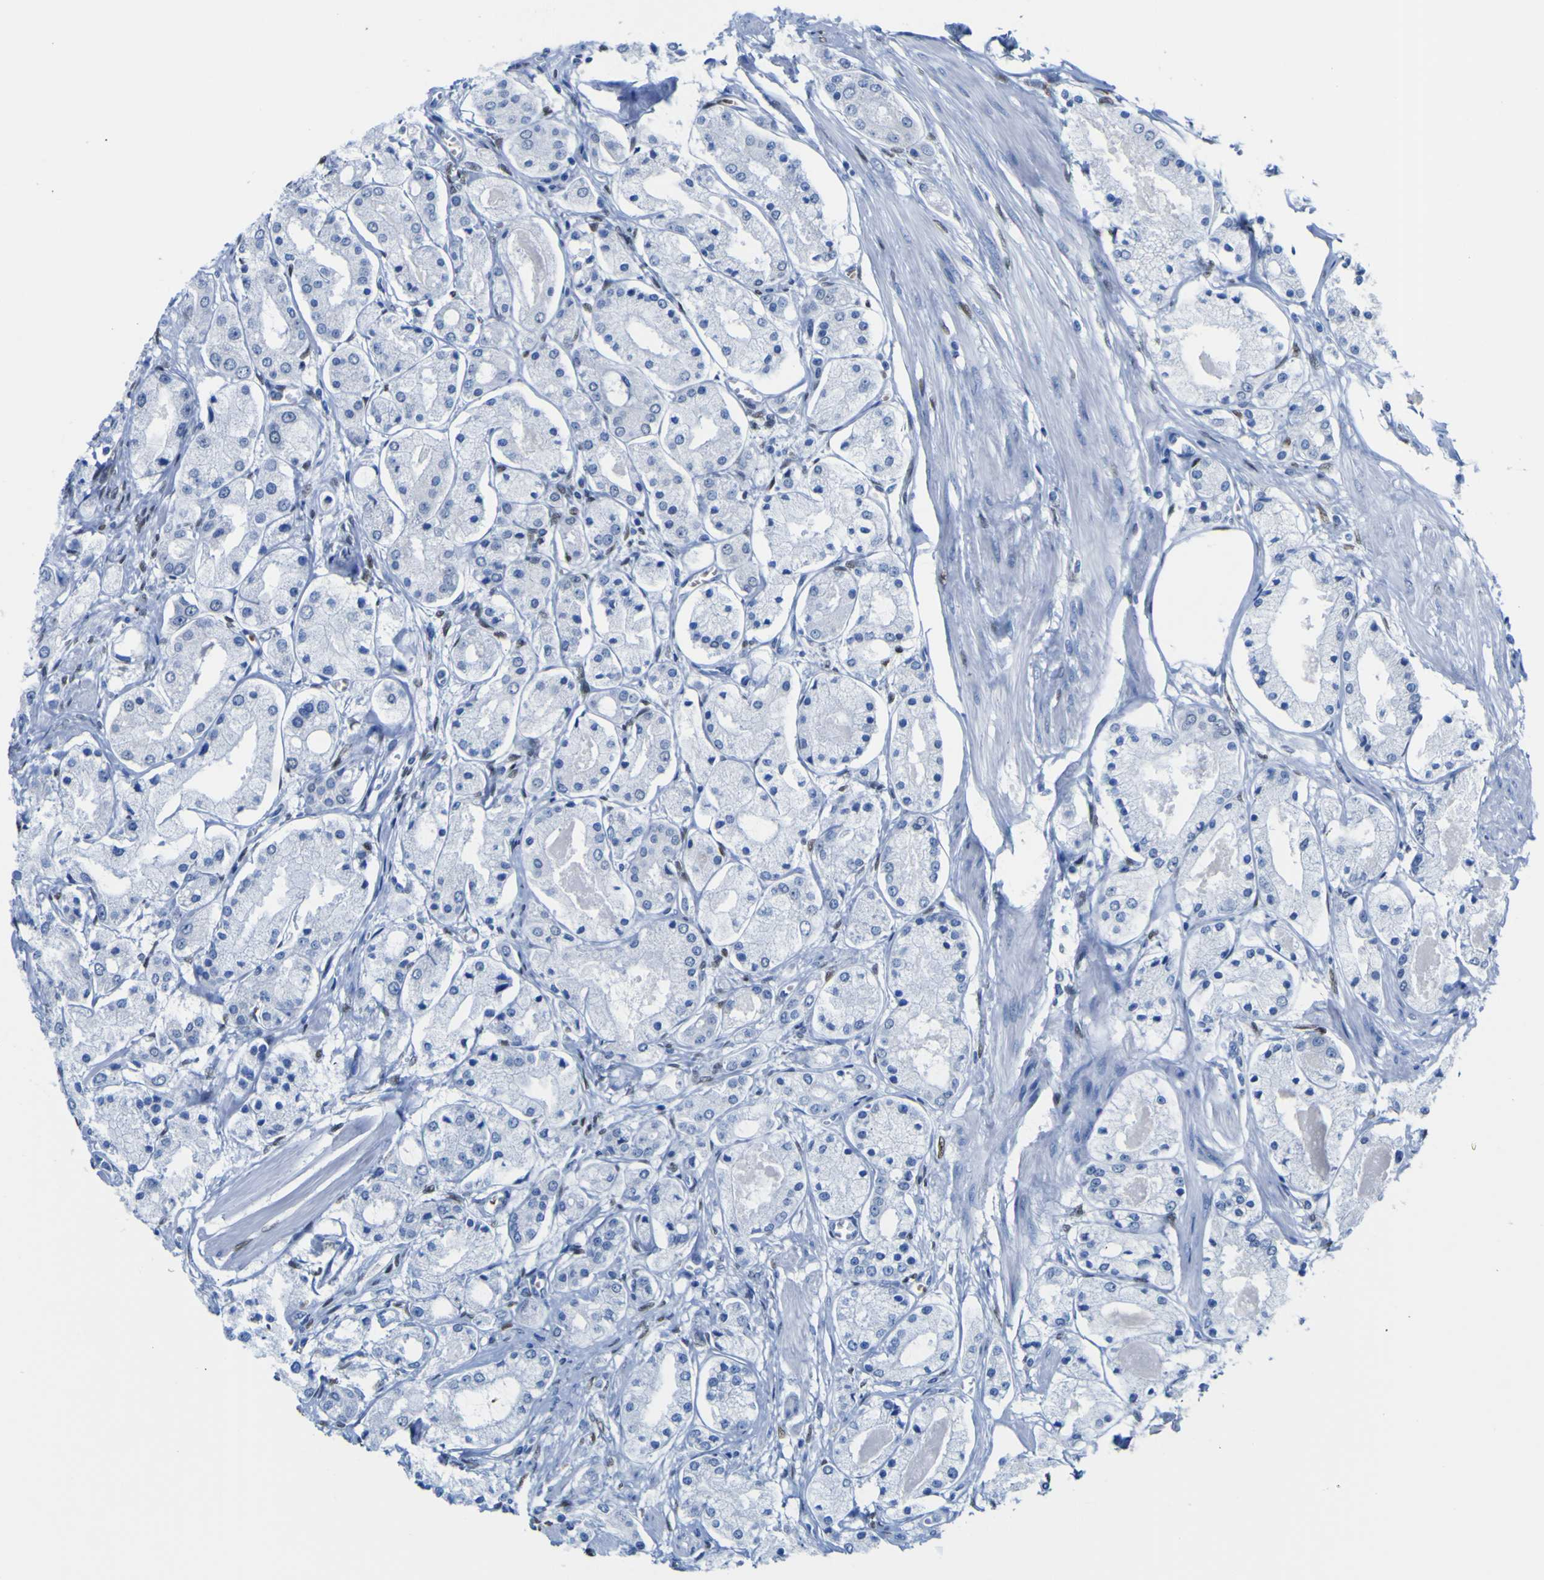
{"staining": {"intensity": "negative", "quantity": "none", "location": "none"}, "tissue": "prostate cancer", "cell_type": "Tumor cells", "image_type": "cancer", "snomed": [{"axis": "morphology", "description": "Adenocarcinoma, High grade"}, {"axis": "topography", "description": "Prostate"}], "caption": "Tumor cells show no significant protein staining in prostate cancer (high-grade adenocarcinoma).", "gene": "DACH1", "patient": {"sex": "male", "age": 66}}